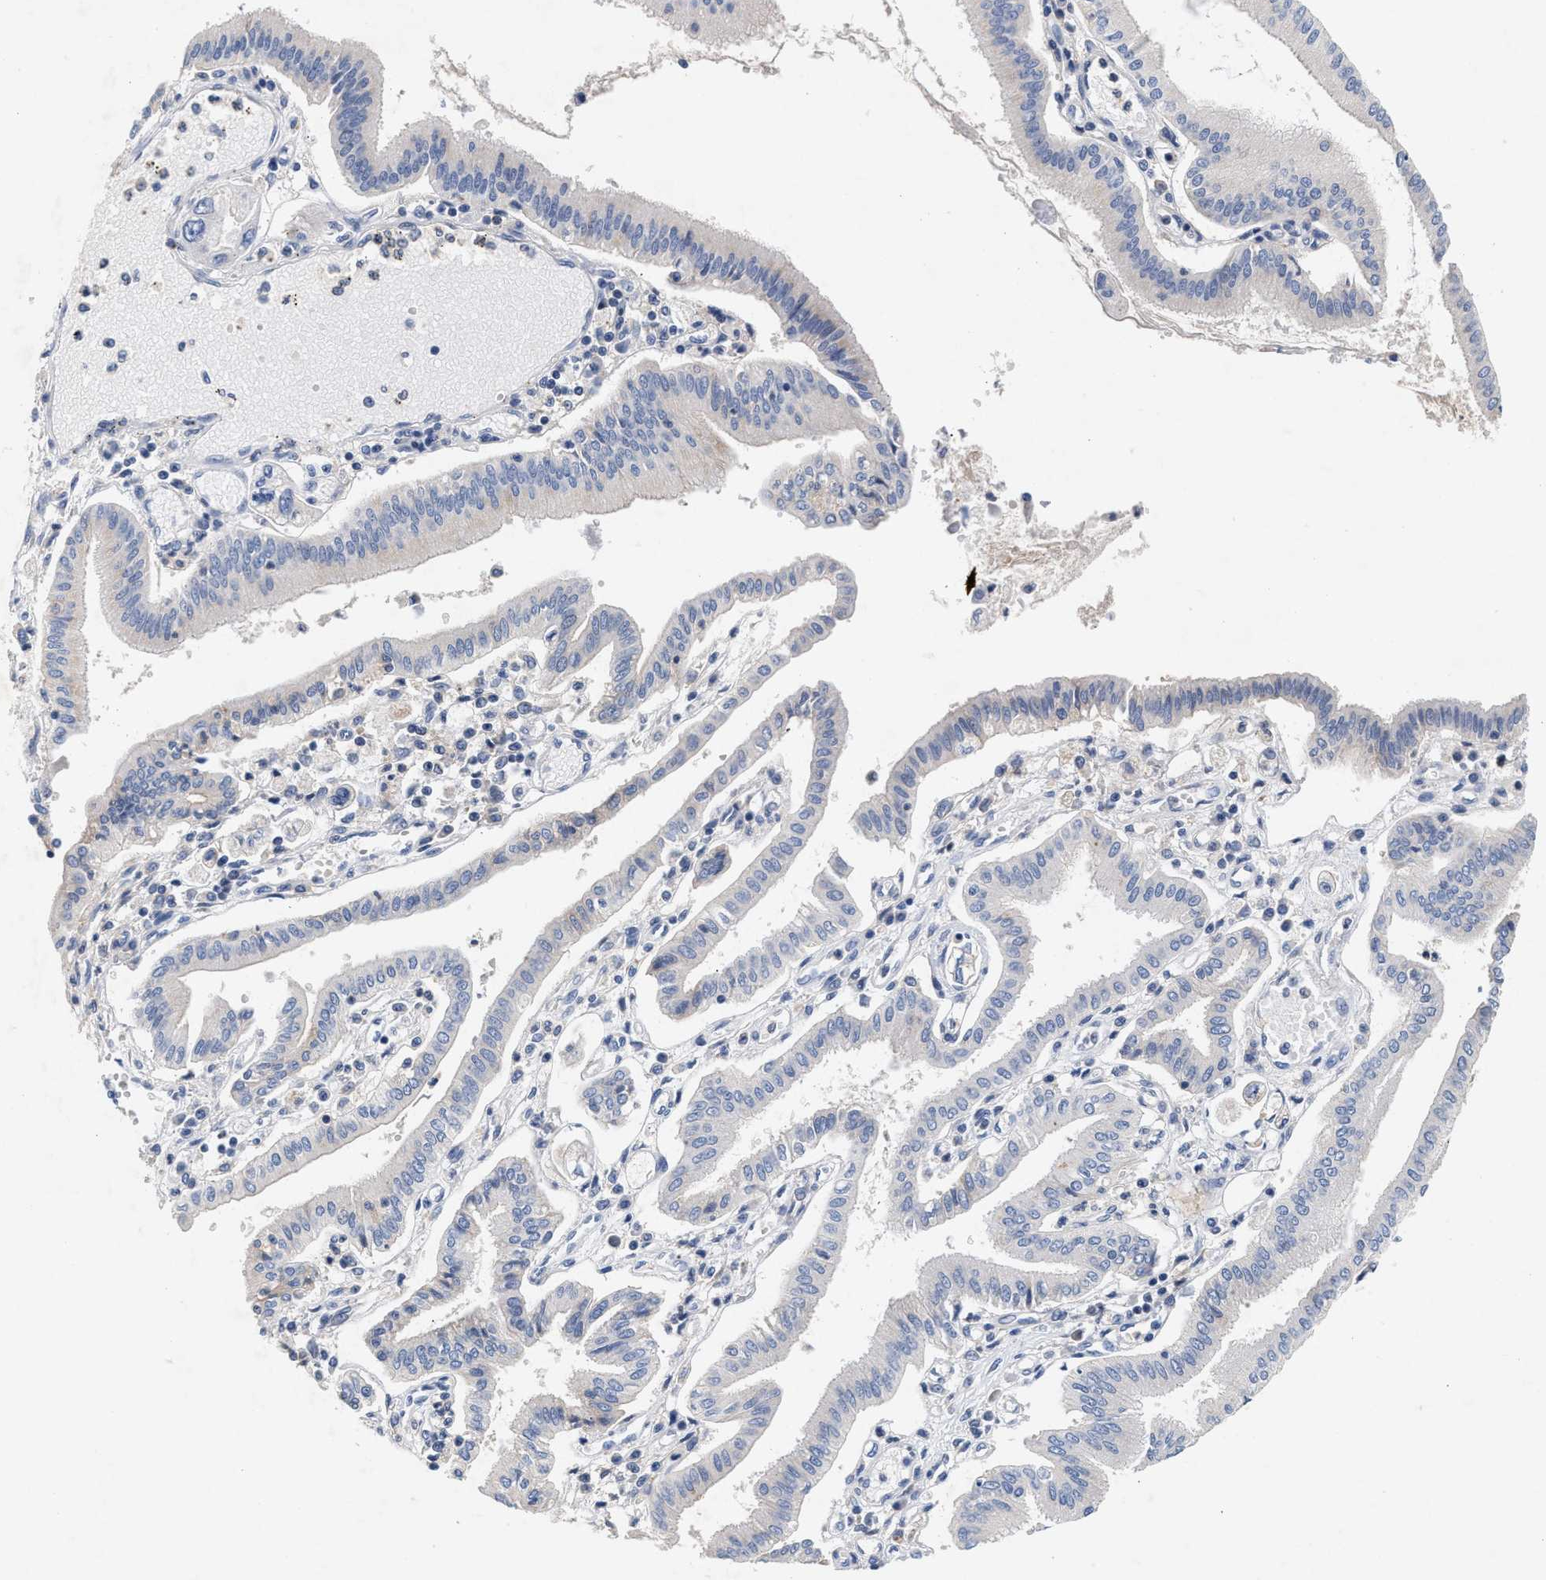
{"staining": {"intensity": "negative", "quantity": "none", "location": "none"}, "tissue": "pancreatic cancer", "cell_type": "Tumor cells", "image_type": "cancer", "snomed": [{"axis": "morphology", "description": "Adenocarcinoma, NOS"}, {"axis": "topography", "description": "Pancreas"}], "caption": "The immunohistochemistry photomicrograph has no significant expression in tumor cells of pancreatic adenocarcinoma tissue.", "gene": "GNAI3", "patient": {"sex": "male", "age": 56}}